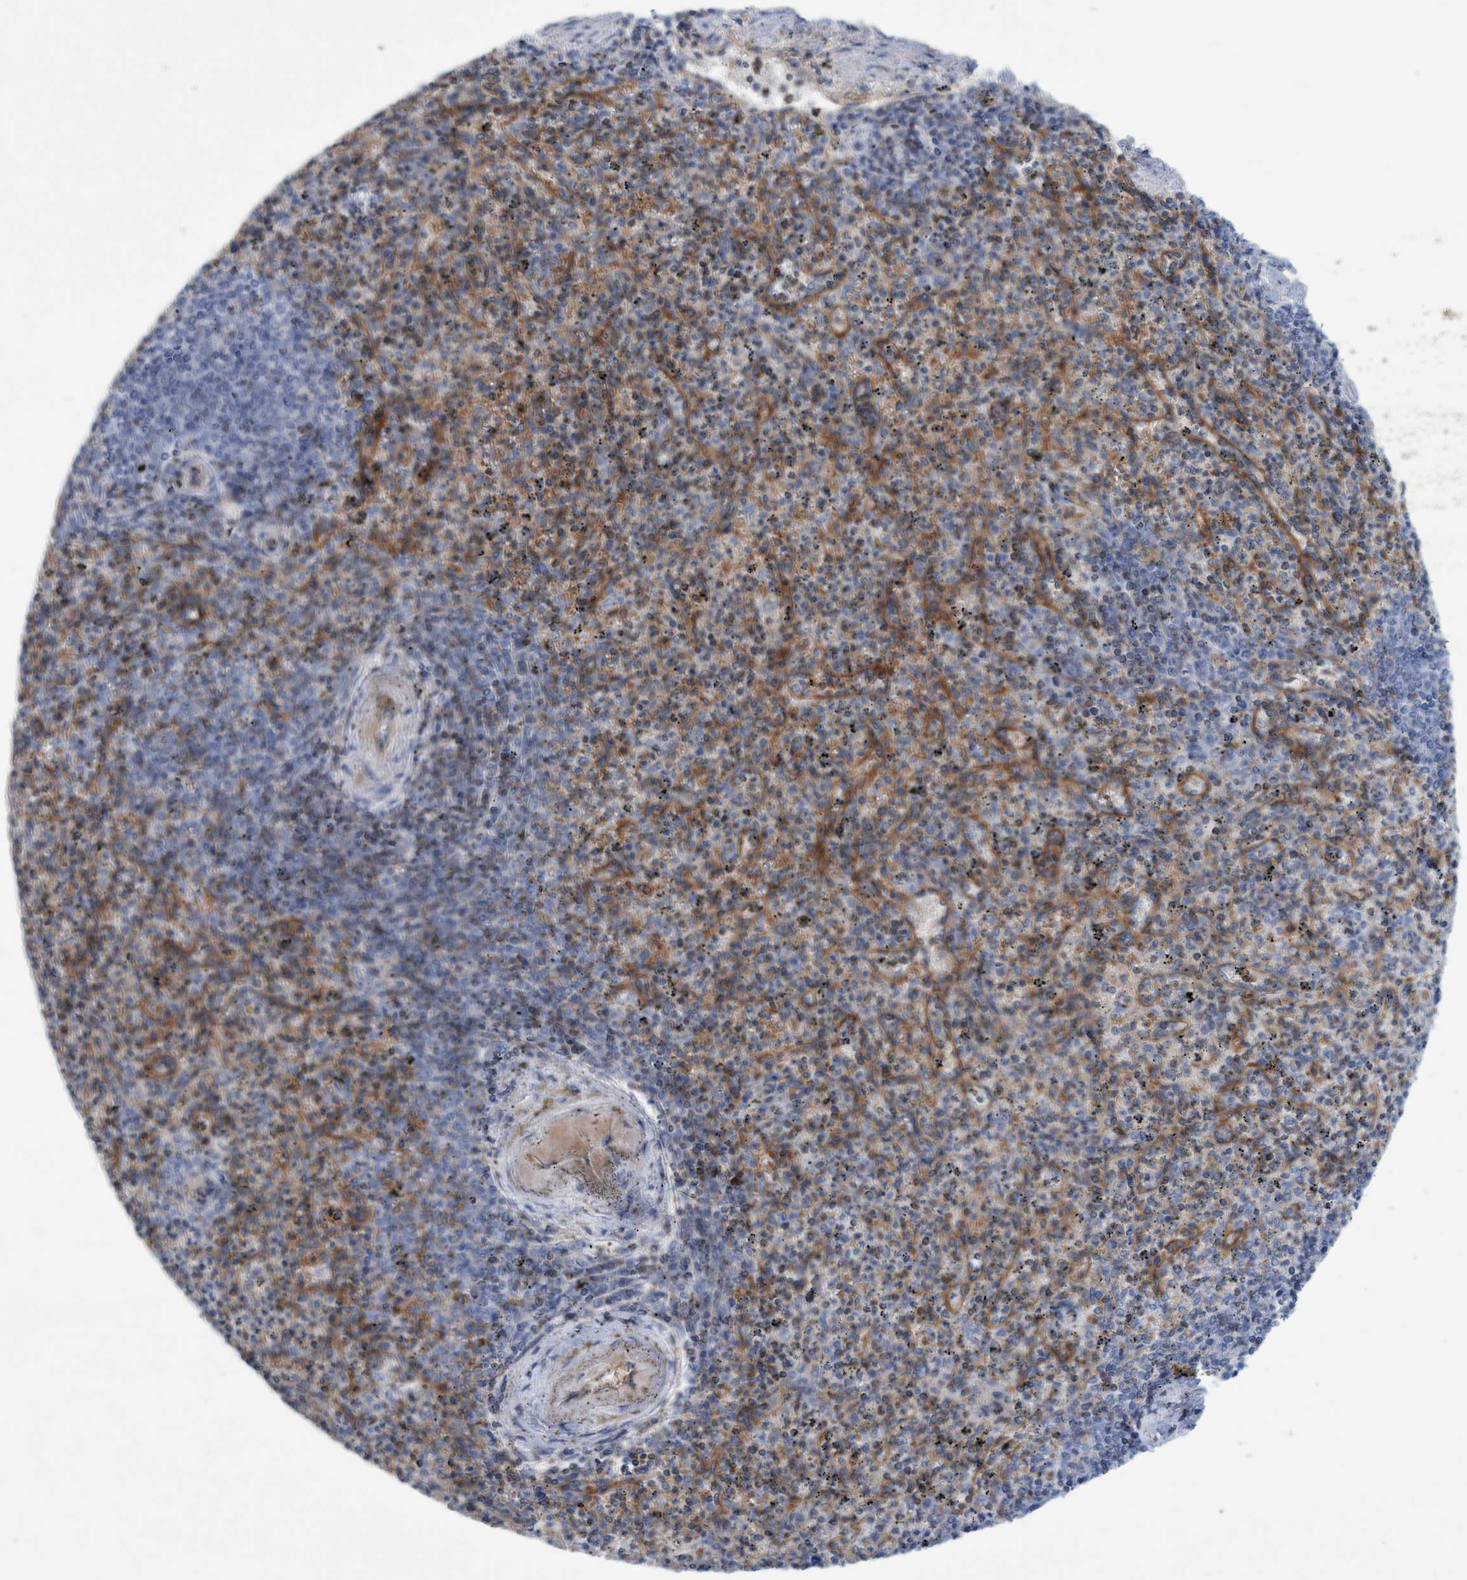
{"staining": {"intensity": "weak", "quantity": "25%-75%", "location": "cytoplasmic/membranous"}, "tissue": "spleen", "cell_type": "Cells in red pulp", "image_type": "normal", "snomed": [{"axis": "morphology", "description": "Normal tissue, NOS"}, {"axis": "topography", "description": "Spleen"}], "caption": "Protein staining of benign spleen shows weak cytoplasmic/membranous positivity in approximately 25%-75% of cells in red pulp.", "gene": "SIGIRR", "patient": {"sex": "male", "age": 72}}